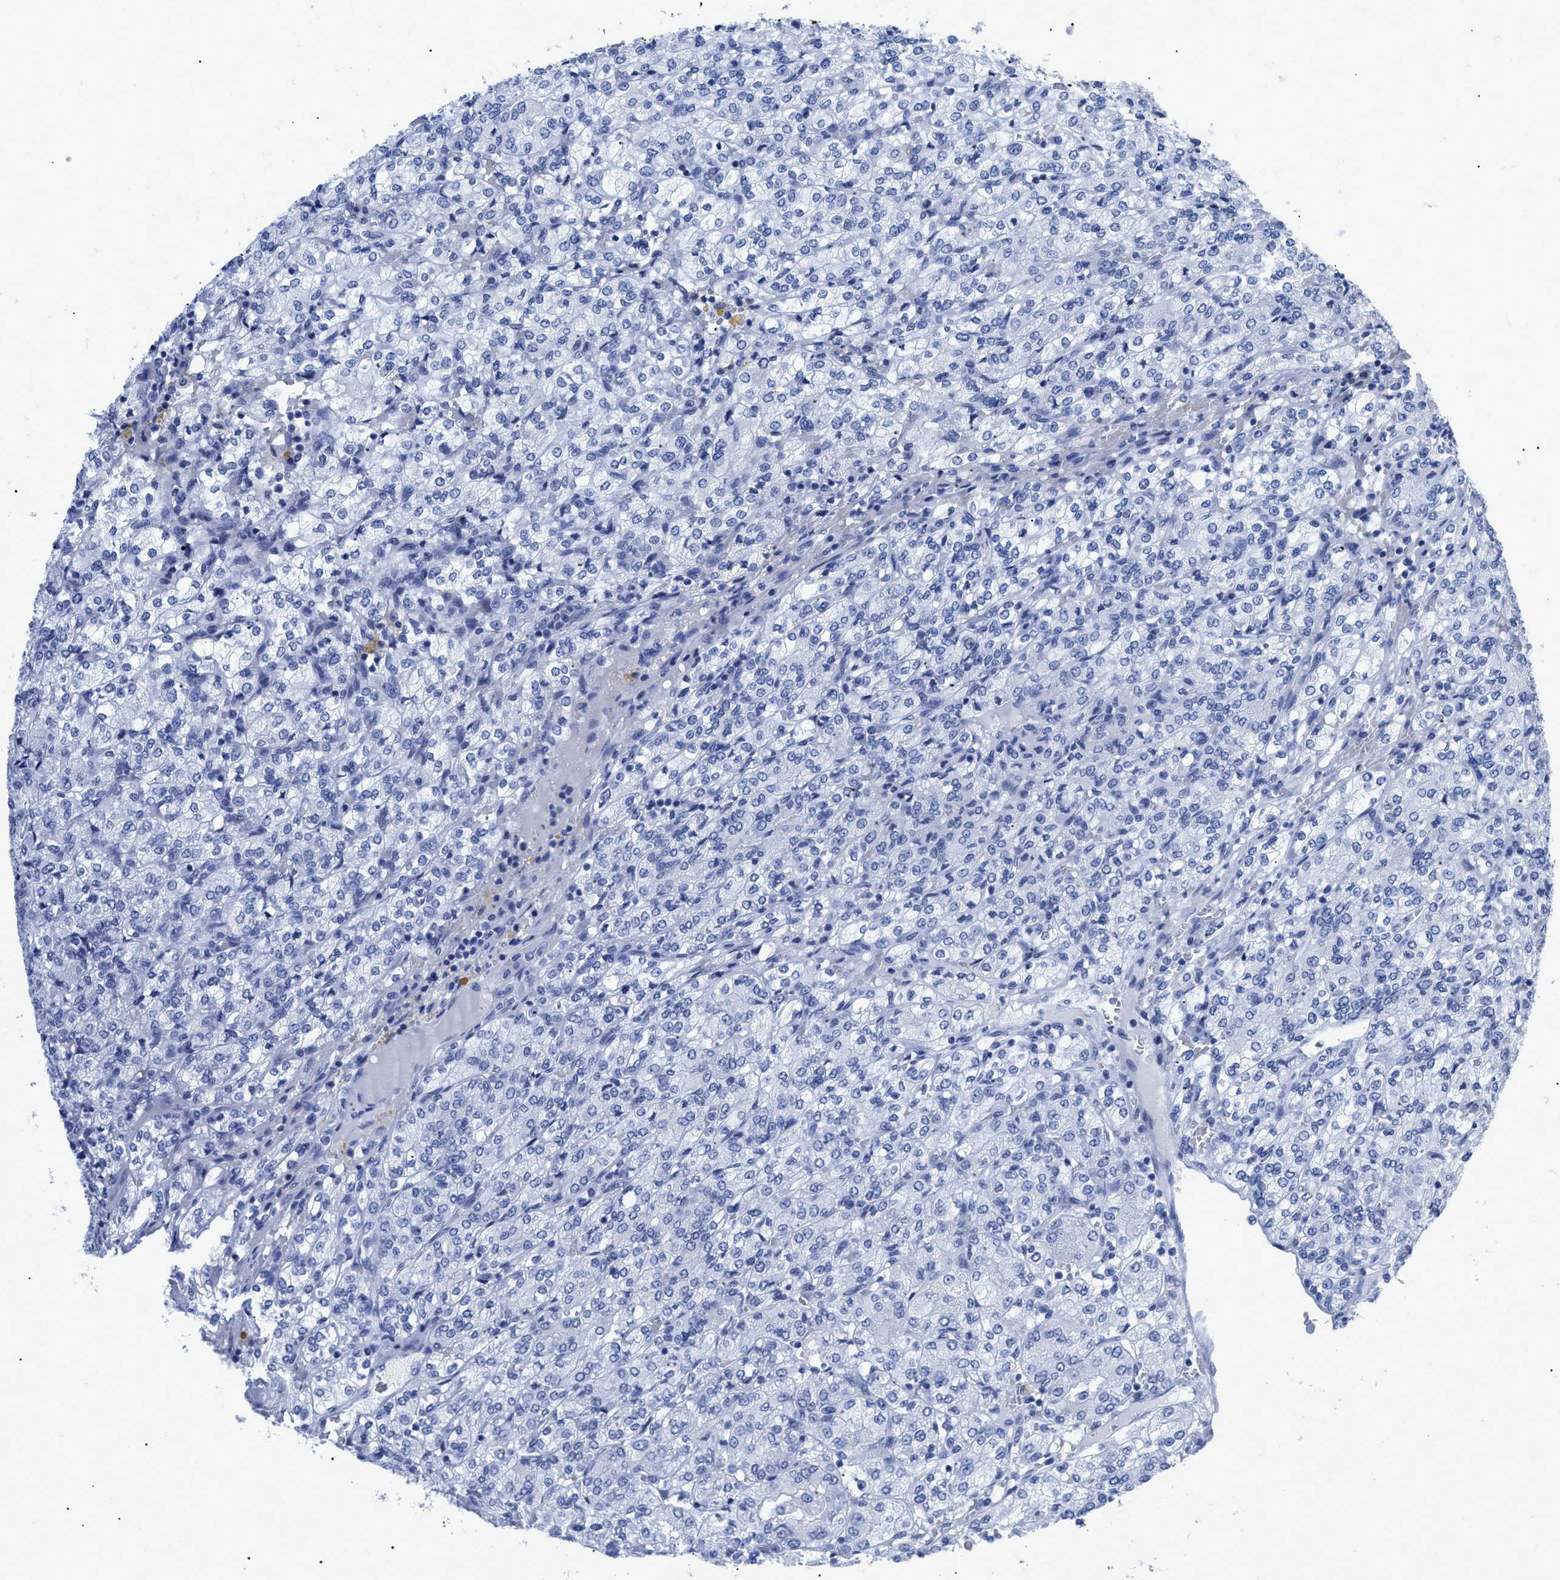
{"staining": {"intensity": "negative", "quantity": "none", "location": "none"}, "tissue": "renal cancer", "cell_type": "Tumor cells", "image_type": "cancer", "snomed": [{"axis": "morphology", "description": "Adenocarcinoma, NOS"}, {"axis": "topography", "description": "Kidney"}], "caption": "DAB immunohistochemical staining of renal adenocarcinoma exhibits no significant staining in tumor cells.", "gene": "DUSP26", "patient": {"sex": "male", "age": 77}}